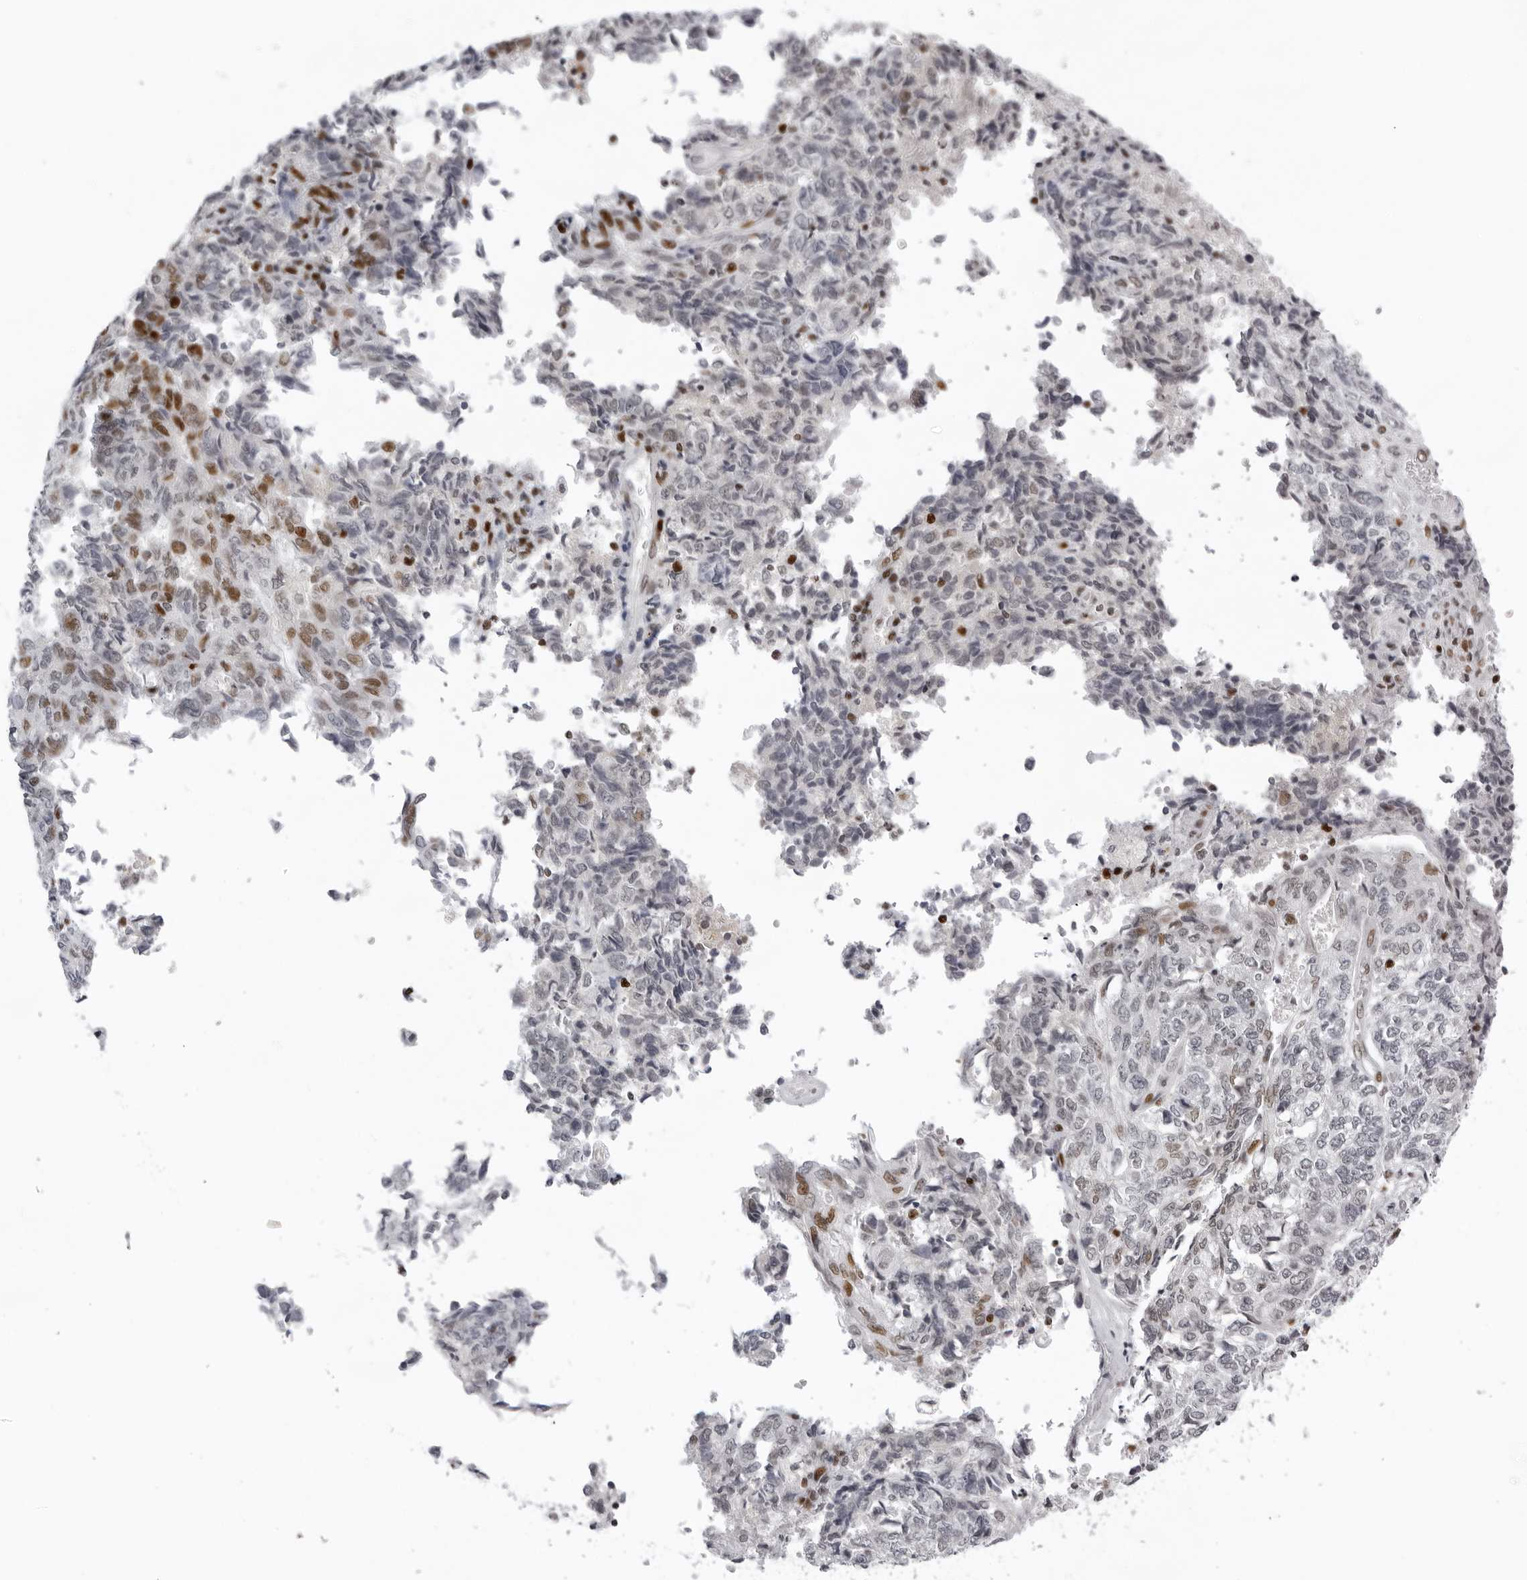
{"staining": {"intensity": "moderate", "quantity": "25%-75%", "location": "nuclear"}, "tissue": "endometrial cancer", "cell_type": "Tumor cells", "image_type": "cancer", "snomed": [{"axis": "morphology", "description": "Adenocarcinoma, NOS"}, {"axis": "topography", "description": "Endometrium"}], "caption": "Protein staining by immunohistochemistry exhibits moderate nuclear positivity in about 25%-75% of tumor cells in endometrial adenocarcinoma. Immunohistochemistry stains the protein in brown and the nuclei are stained blue.", "gene": "OGG1", "patient": {"sex": "female", "age": 80}}